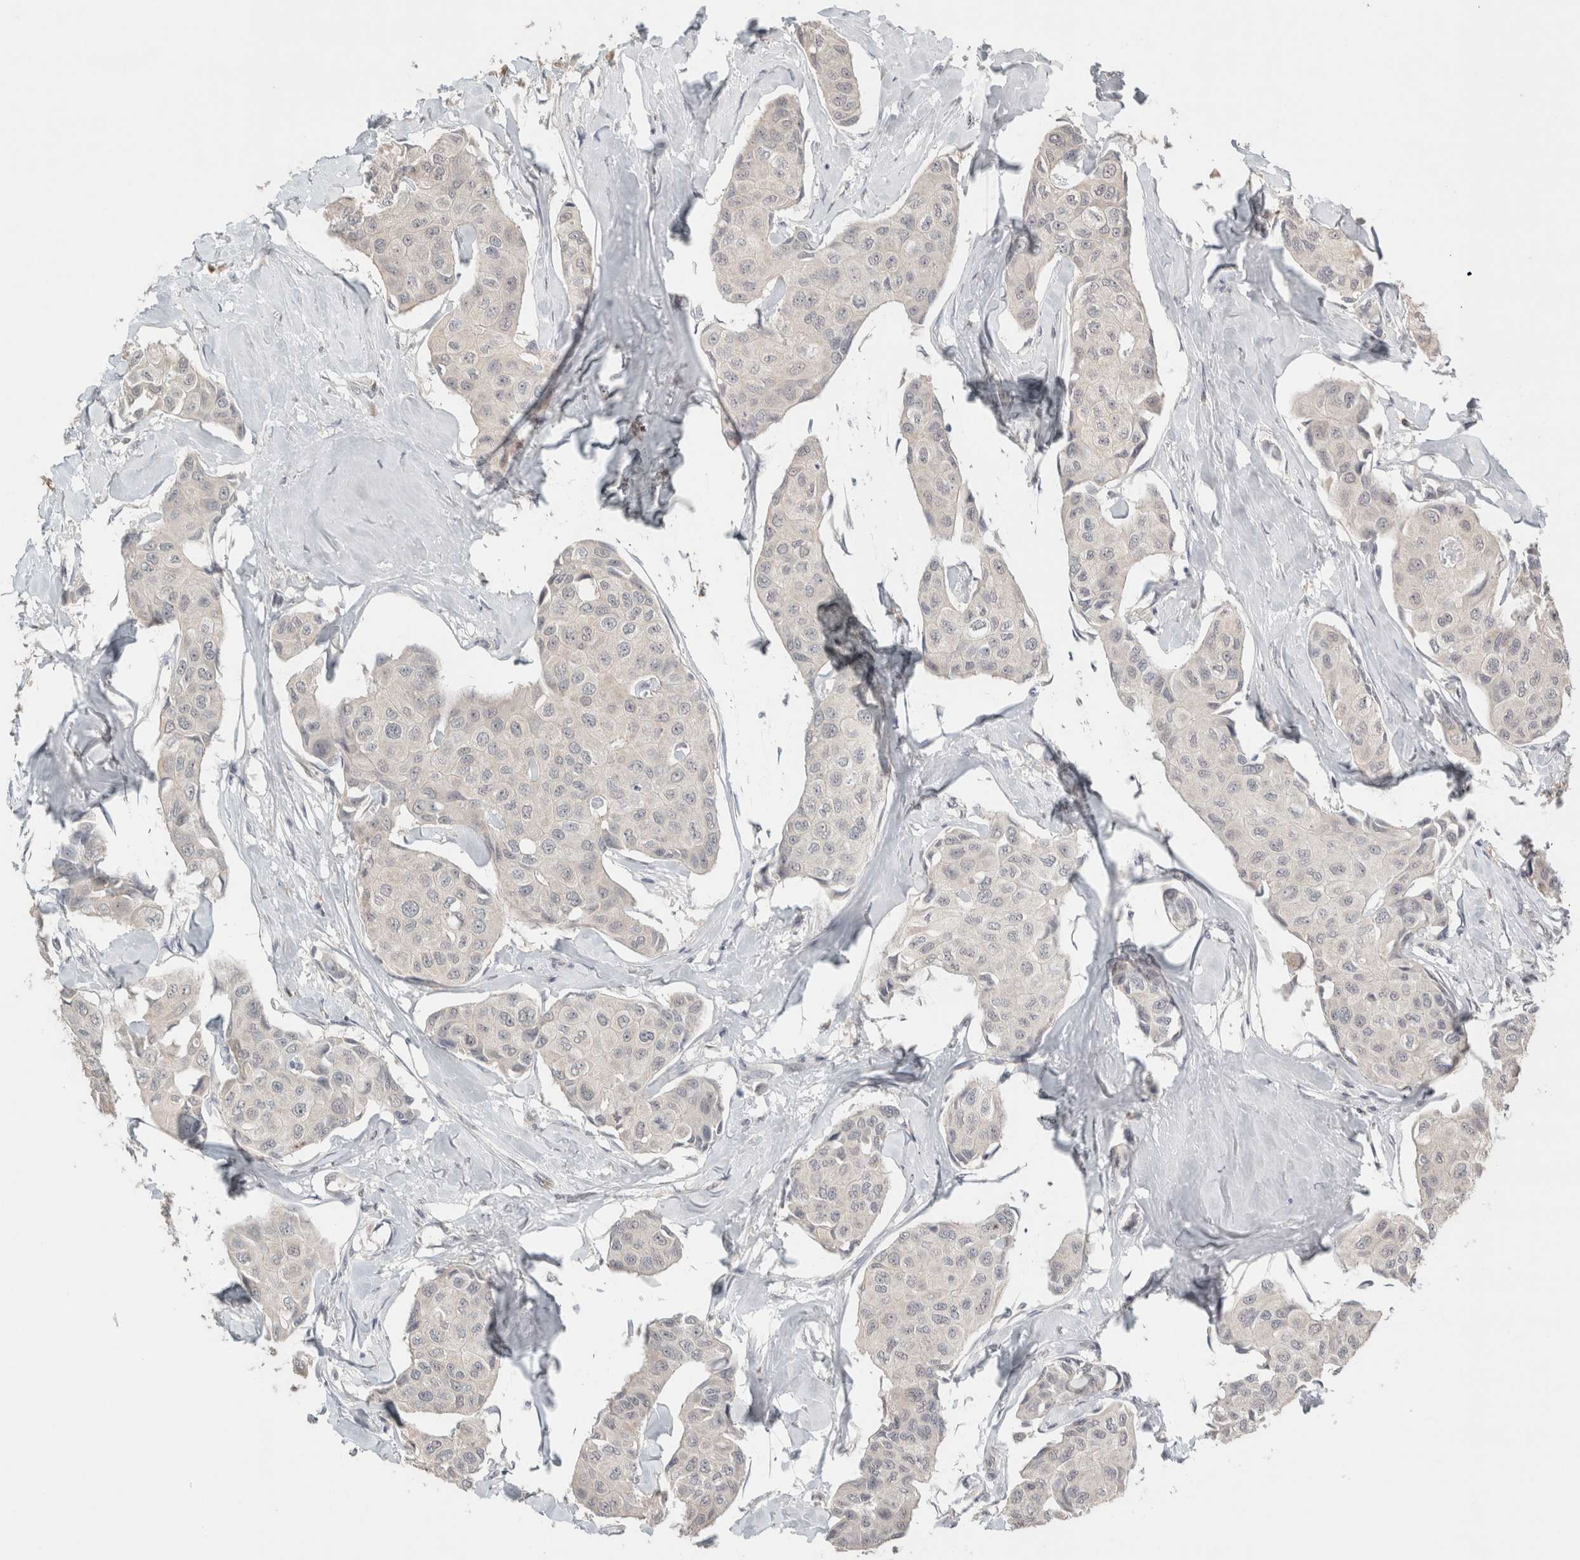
{"staining": {"intensity": "negative", "quantity": "none", "location": "none"}, "tissue": "breast cancer", "cell_type": "Tumor cells", "image_type": "cancer", "snomed": [{"axis": "morphology", "description": "Duct carcinoma"}, {"axis": "topography", "description": "Breast"}], "caption": "Histopathology image shows no significant protein expression in tumor cells of breast cancer (infiltrating ductal carcinoma).", "gene": "TRAT1", "patient": {"sex": "female", "age": 80}}